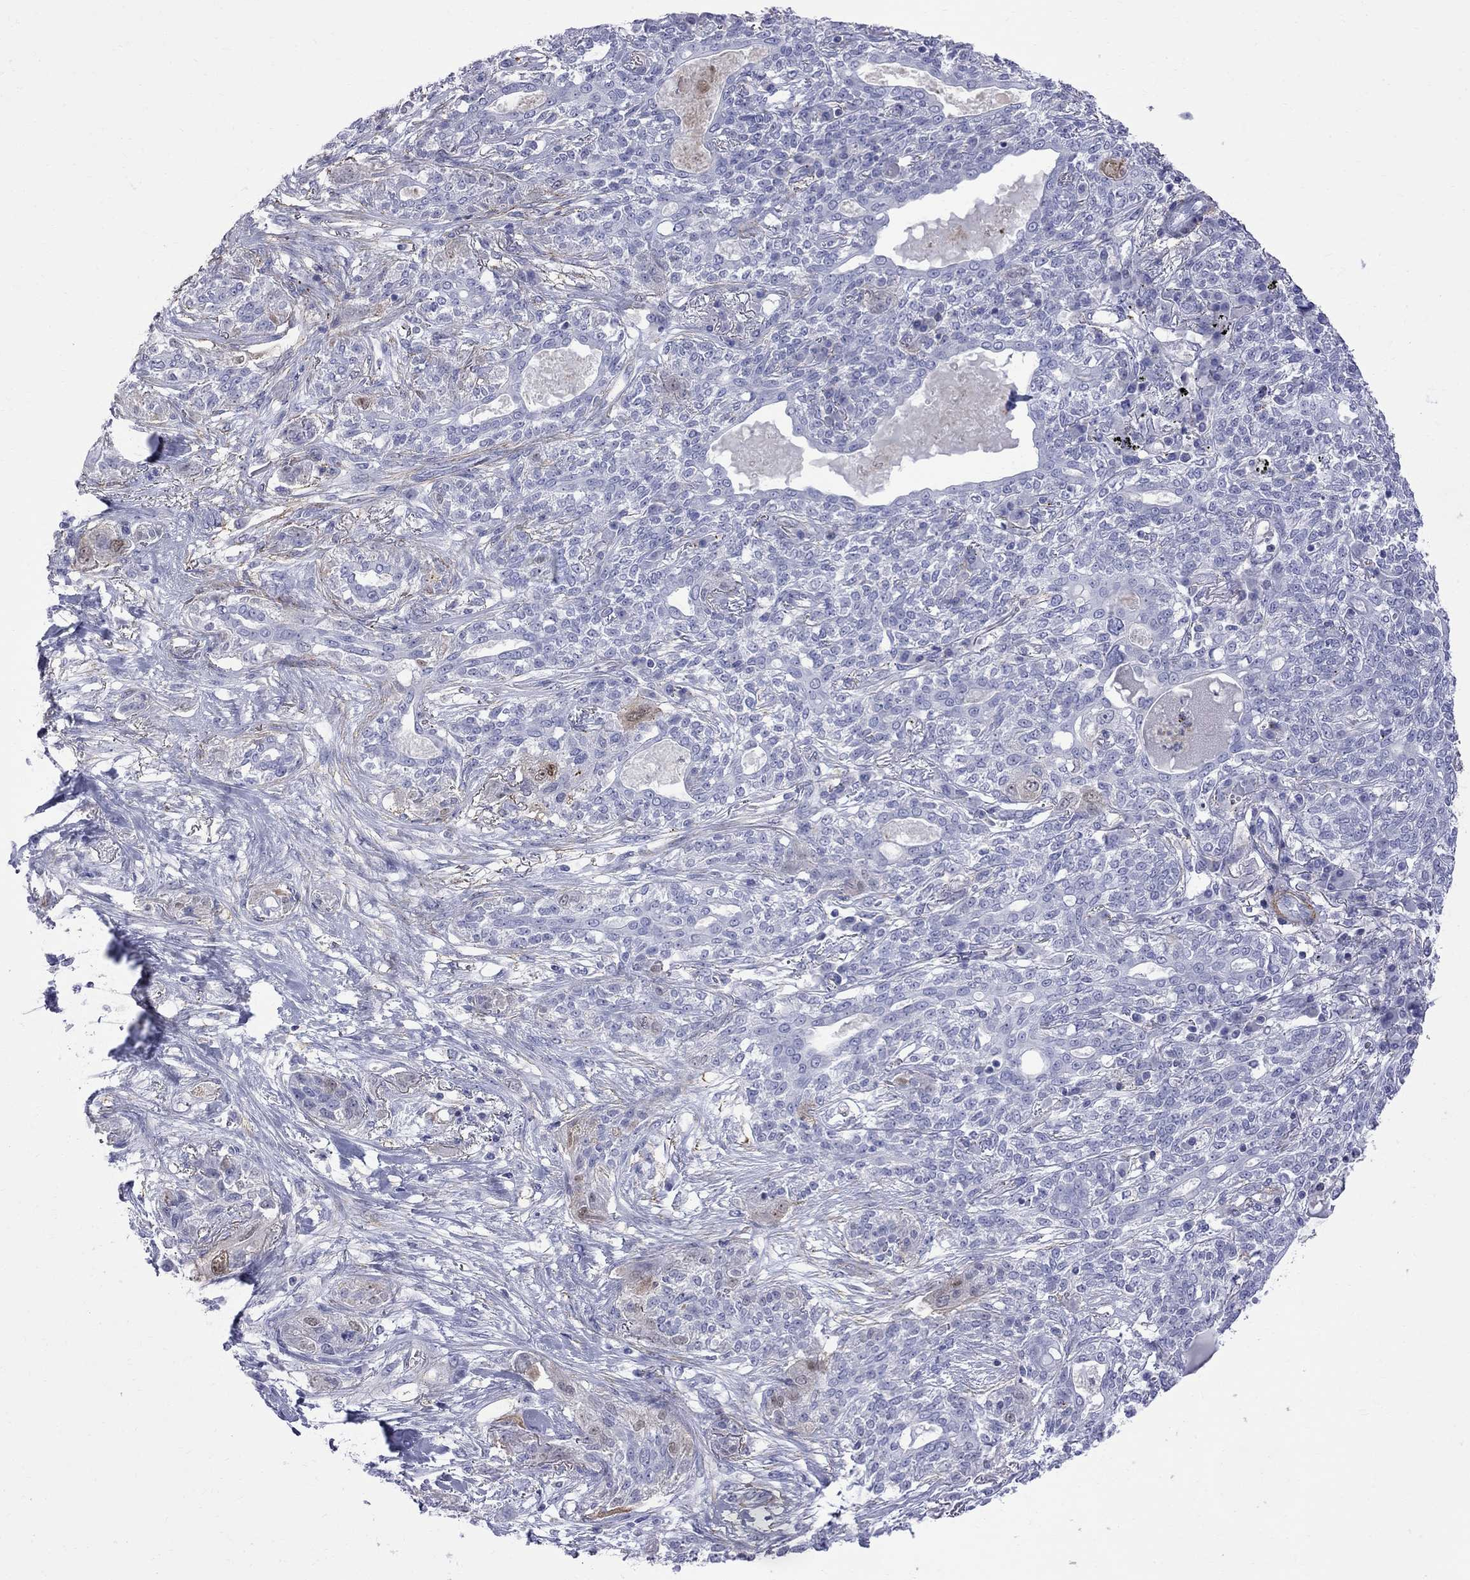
{"staining": {"intensity": "negative", "quantity": "none", "location": "none"}, "tissue": "lung cancer", "cell_type": "Tumor cells", "image_type": "cancer", "snomed": [{"axis": "morphology", "description": "Squamous cell carcinoma, NOS"}, {"axis": "topography", "description": "Lung"}], "caption": "Tumor cells show no significant positivity in squamous cell carcinoma (lung). (DAB immunohistochemistry (IHC), high magnification).", "gene": "S100A3", "patient": {"sex": "female", "age": 70}}